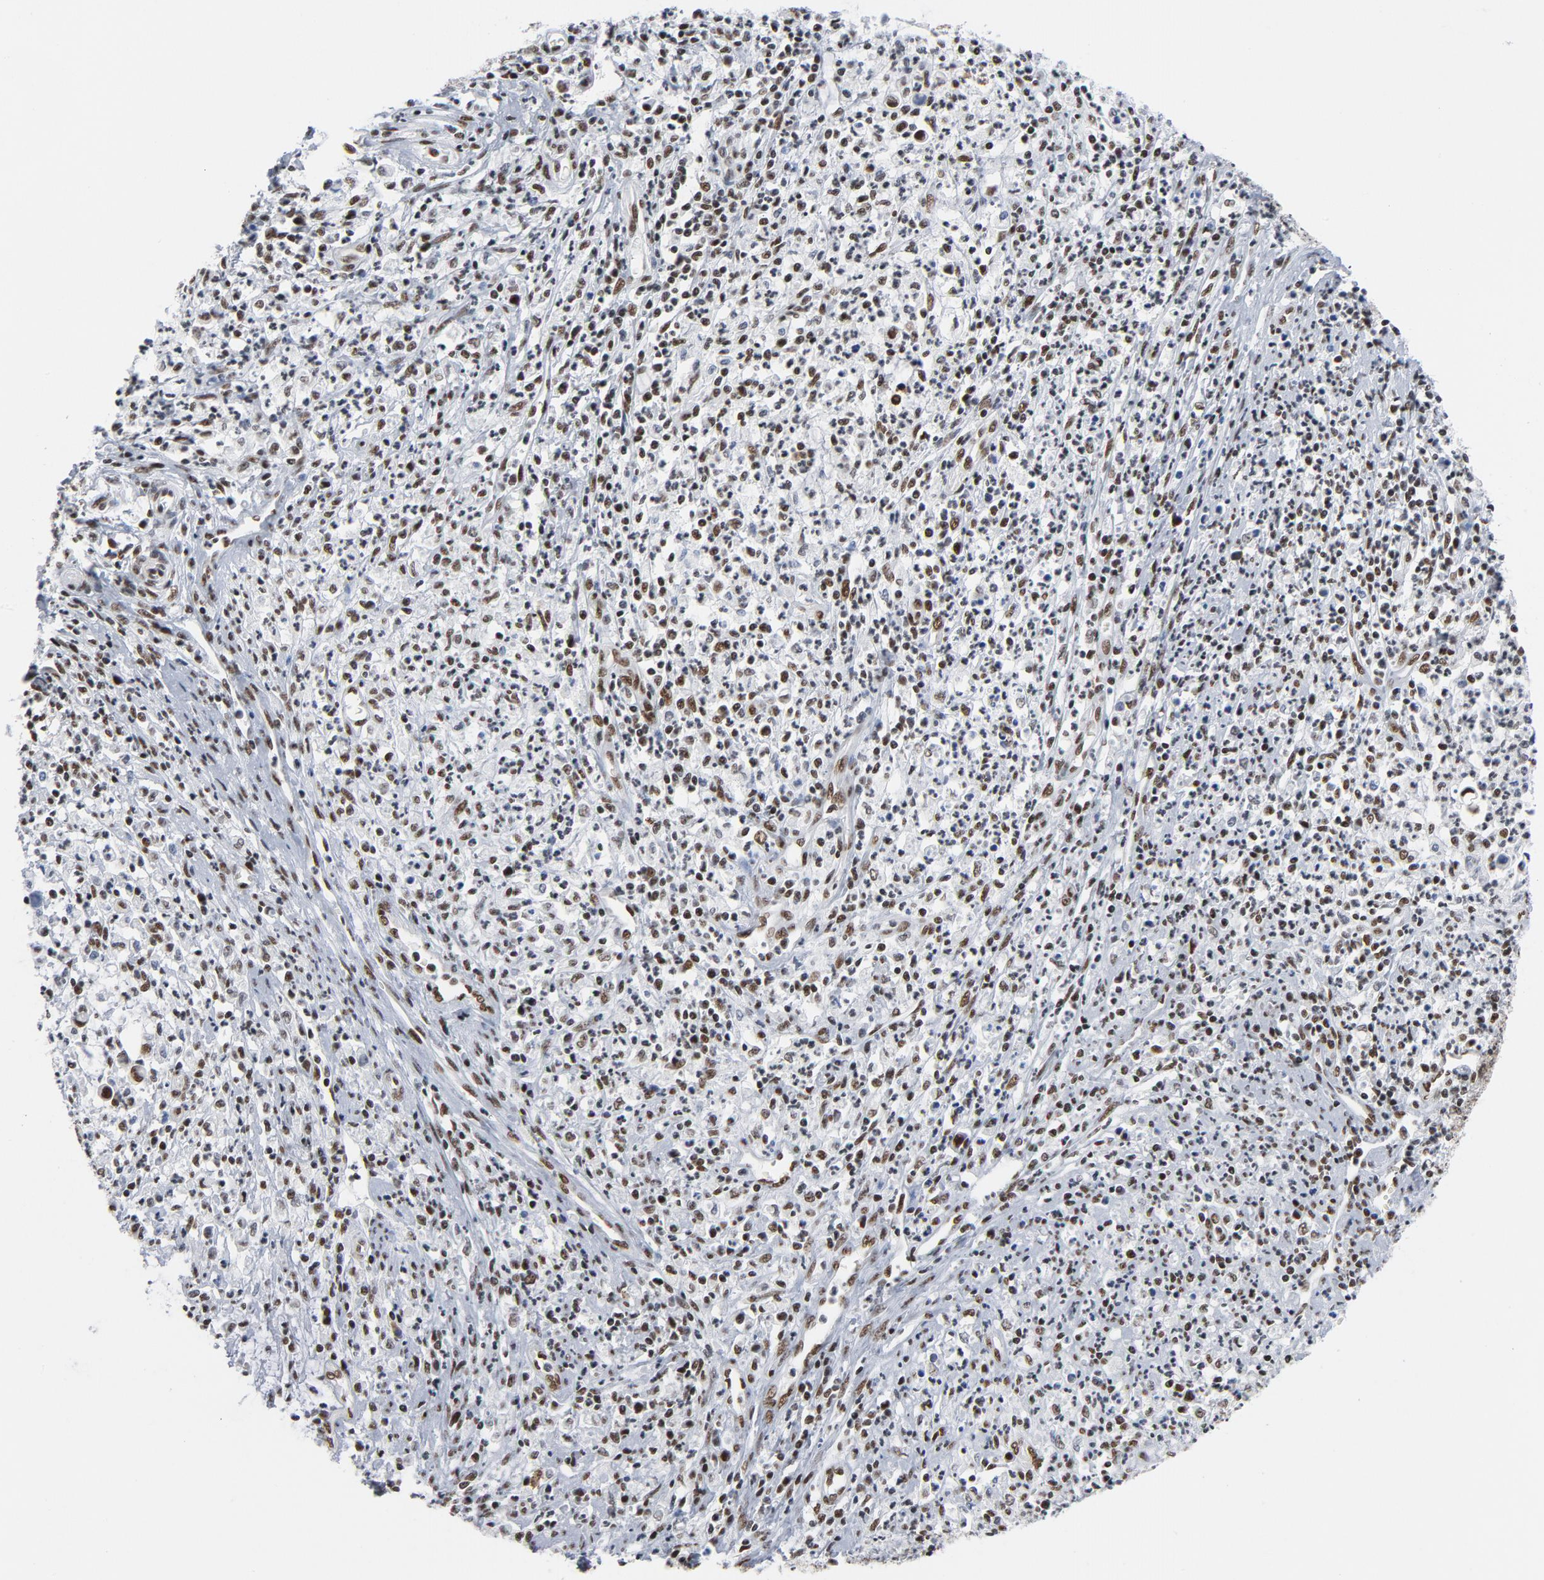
{"staining": {"intensity": "moderate", "quantity": ">75%", "location": "nuclear"}, "tissue": "cervical cancer", "cell_type": "Tumor cells", "image_type": "cancer", "snomed": [{"axis": "morphology", "description": "Adenocarcinoma, NOS"}, {"axis": "topography", "description": "Cervix"}], "caption": "DAB immunohistochemical staining of human cervical cancer (adenocarcinoma) reveals moderate nuclear protein expression in approximately >75% of tumor cells. (Stains: DAB (3,3'-diaminobenzidine) in brown, nuclei in blue, Microscopy: brightfield microscopy at high magnification).", "gene": "CSTF2", "patient": {"sex": "female", "age": 36}}